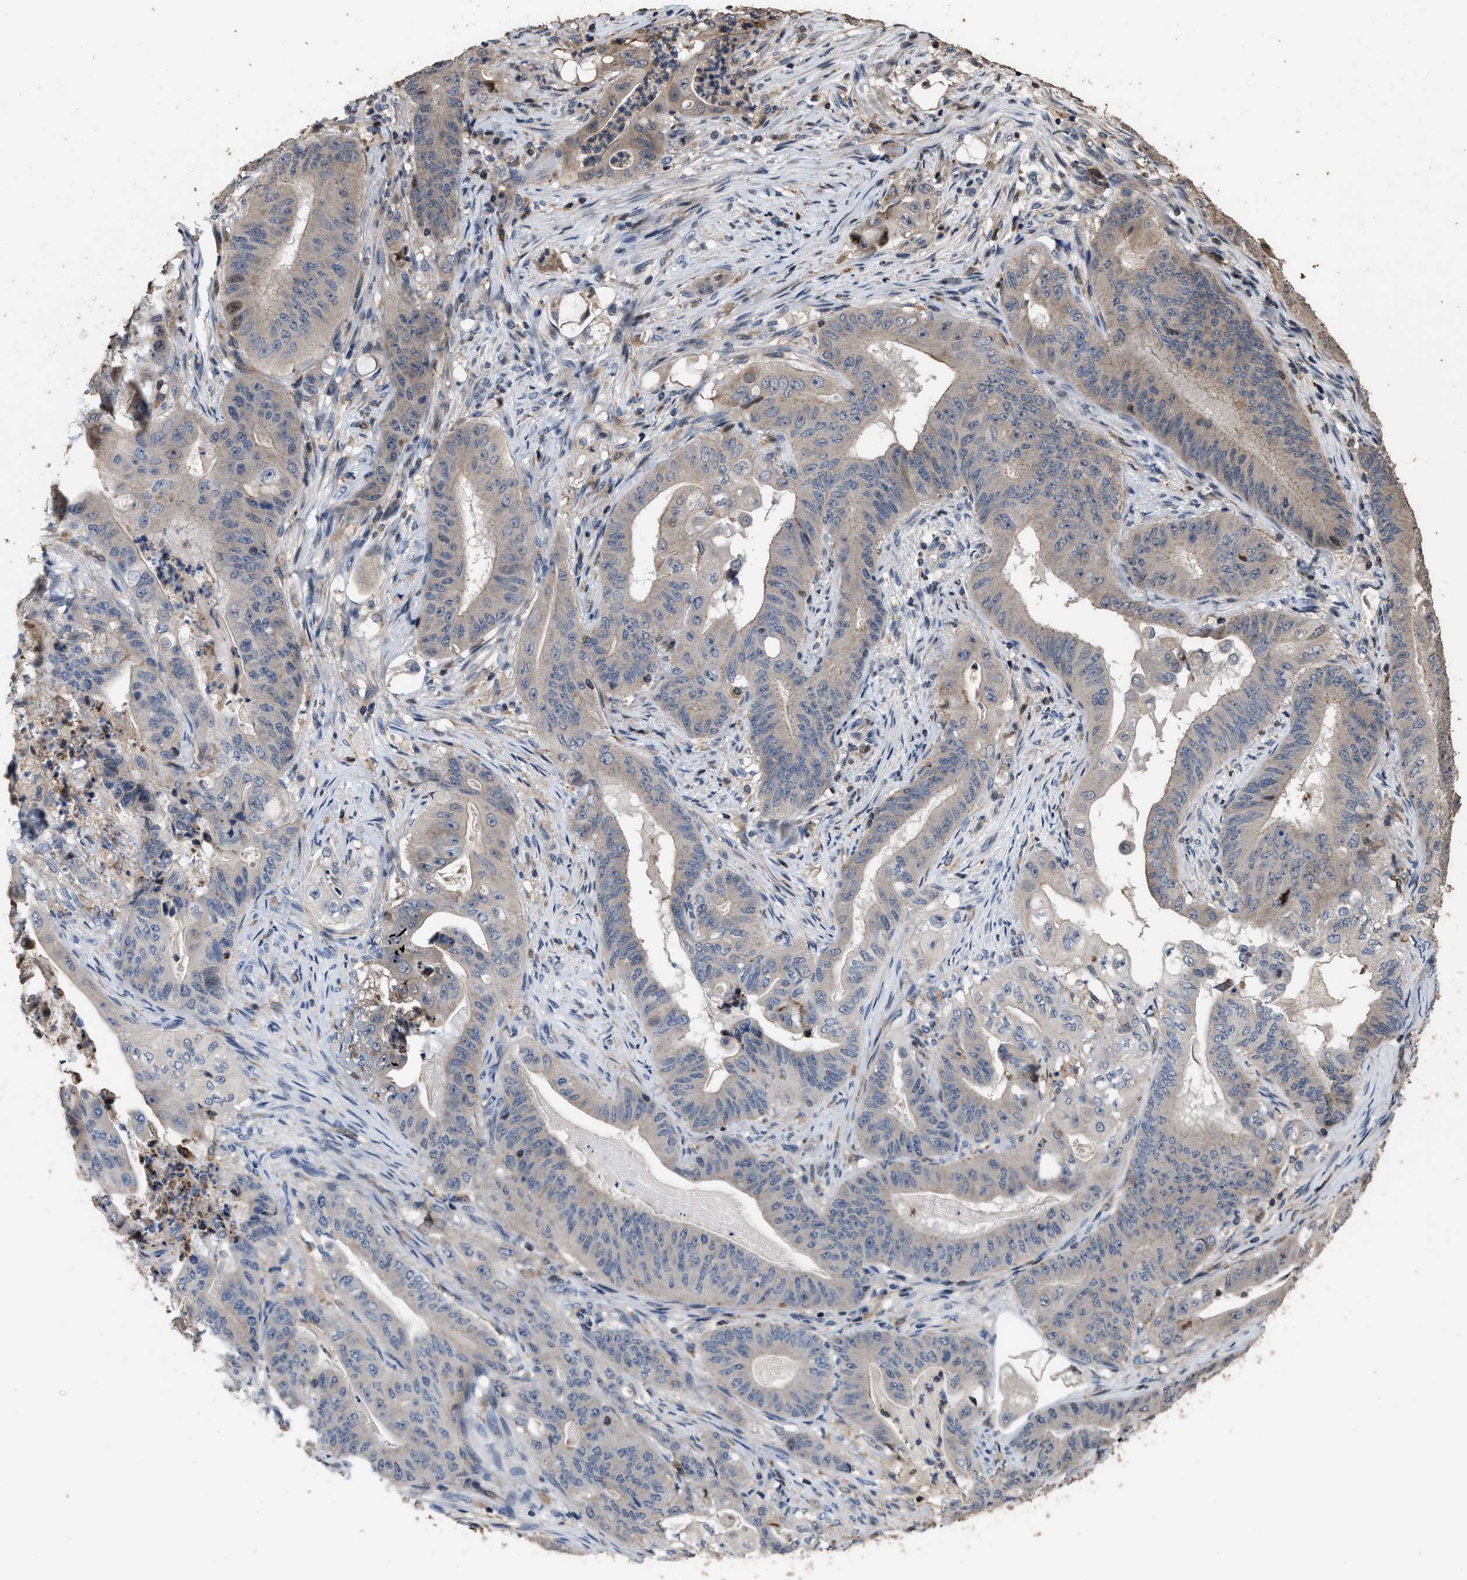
{"staining": {"intensity": "negative", "quantity": "none", "location": "none"}, "tissue": "stomach cancer", "cell_type": "Tumor cells", "image_type": "cancer", "snomed": [{"axis": "morphology", "description": "Adenocarcinoma, NOS"}, {"axis": "topography", "description": "Stomach"}], "caption": "Tumor cells show no significant protein staining in adenocarcinoma (stomach).", "gene": "TDRKH", "patient": {"sex": "female", "age": 73}}